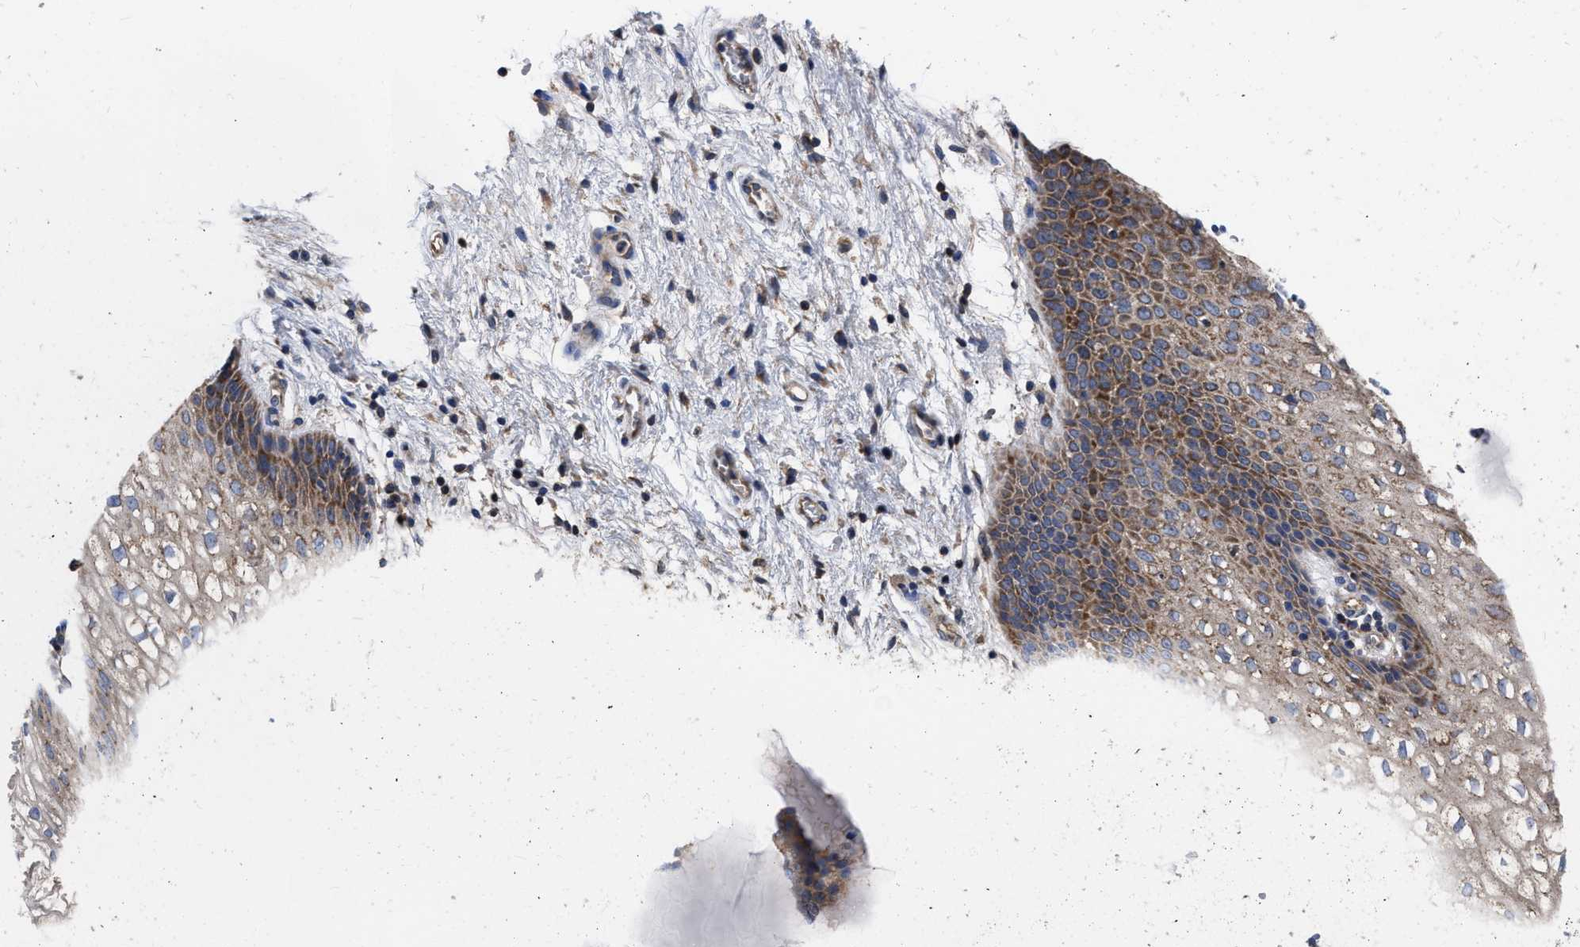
{"staining": {"intensity": "moderate", "quantity": ">75%", "location": "cytoplasmic/membranous"}, "tissue": "vagina", "cell_type": "Squamous epithelial cells", "image_type": "normal", "snomed": [{"axis": "morphology", "description": "Normal tissue, NOS"}, {"axis": "topography", "description": "Vagina"}], "caption": "This is an image of IHC staining of benign vagina, which shows moderate staining in the cytoplasmic/membranous of squamous epithelial cells.", "gene": "CDKN2C", "patient": {"sex": "female", "age": 34}}